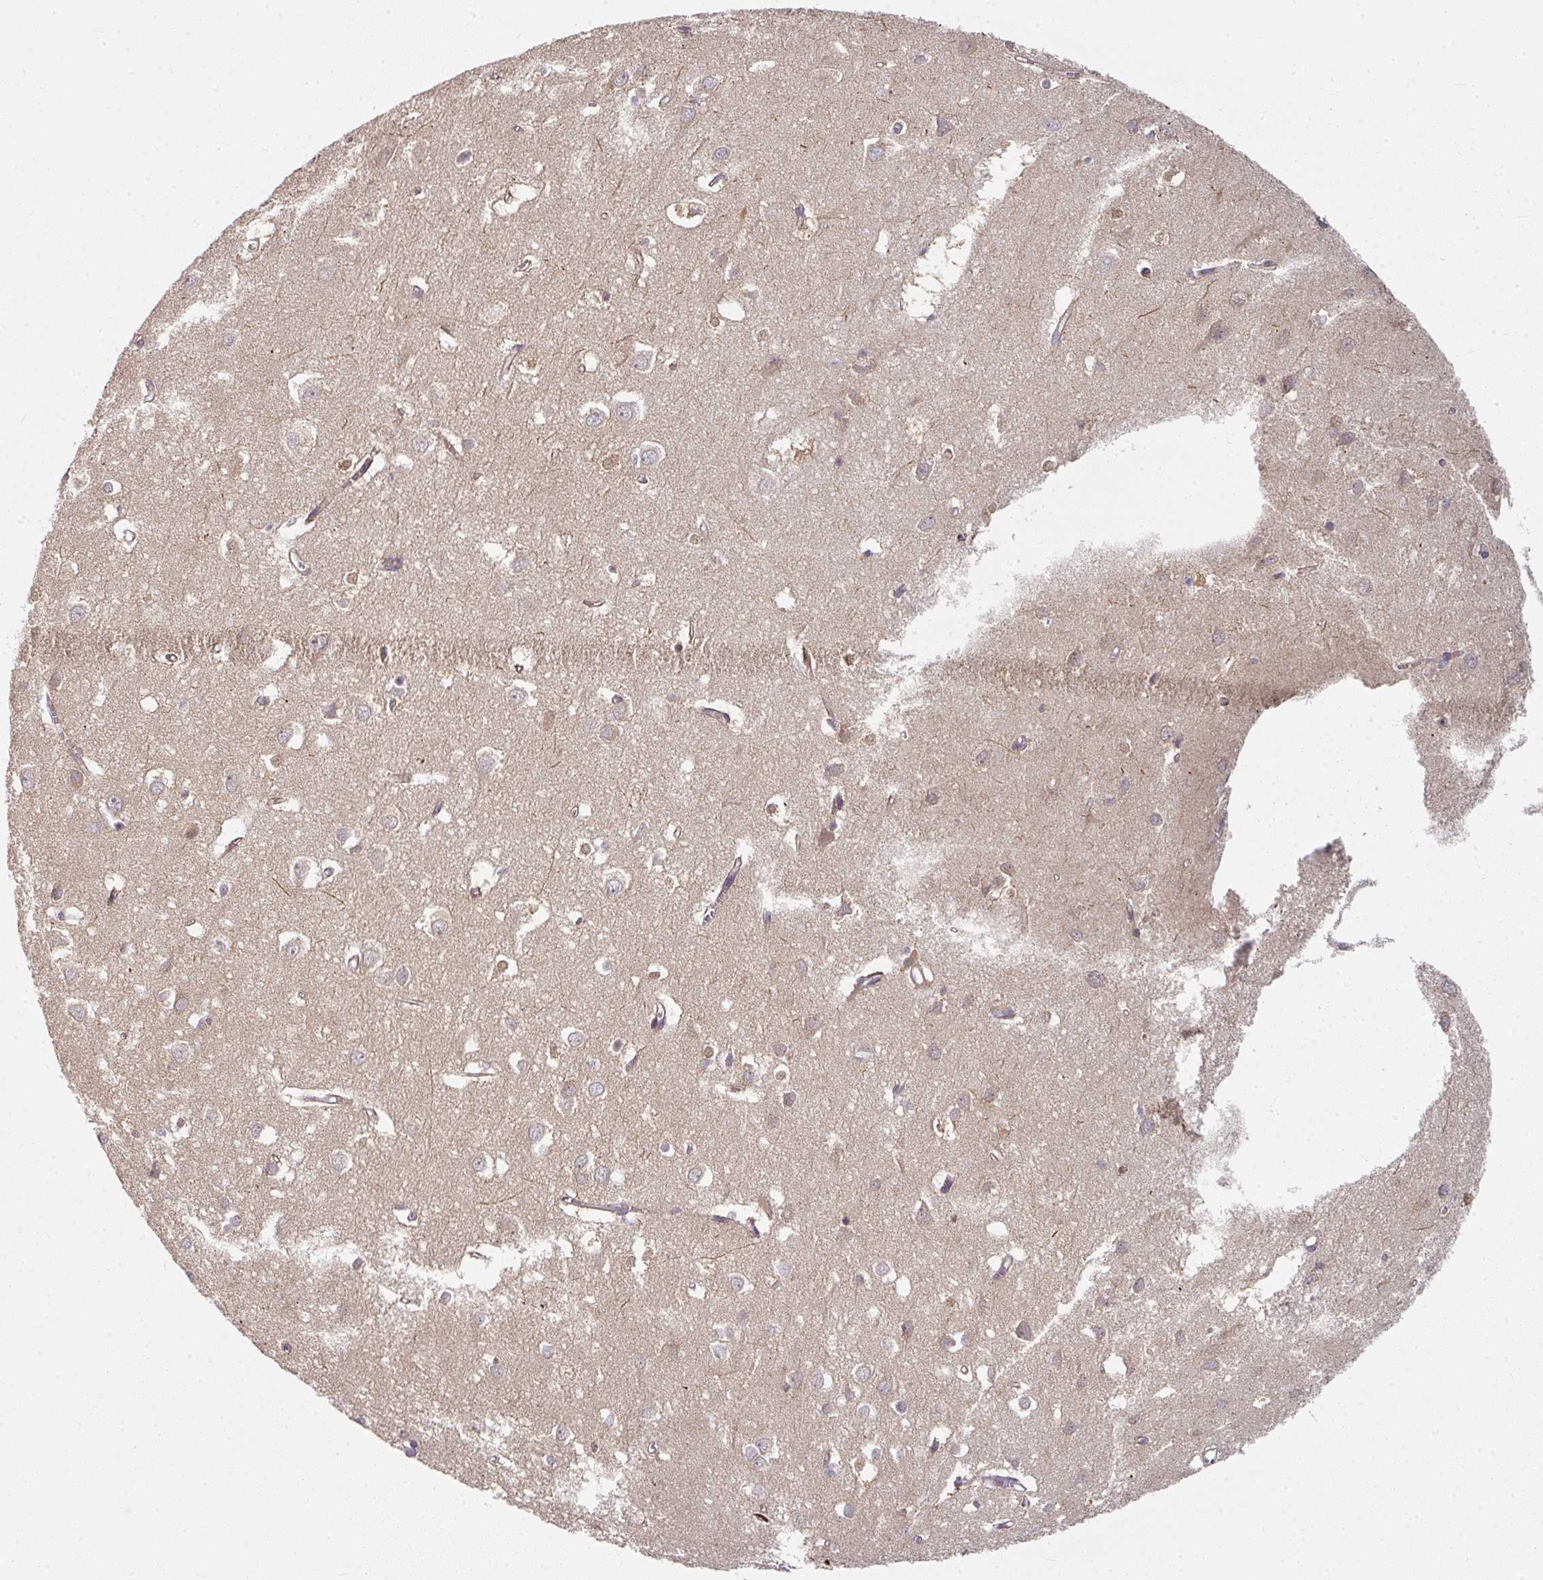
{"staining": {"intensity": "weak", "quantity": "25%-75%", "location": "cytoplasmic/membranous"}, "tissue": "cerebral cortex", "cell_type": "Endothelial cells", "image_type": "normal", "snomed": [{"axis": "morphology", "description": "Normal tissue, NOS"}, {"axis": "topography", "description": "Cerebral cortex"}], "caption": "The micrograph displays immunohistochemical staining of normal cerebral cortex. There is weak cytoplasmic/membranous expression is seen in about 25%-75% of endothelial cells.", "gene": "MAP2K2", "patient": {"sex": "male", "age": 70}}